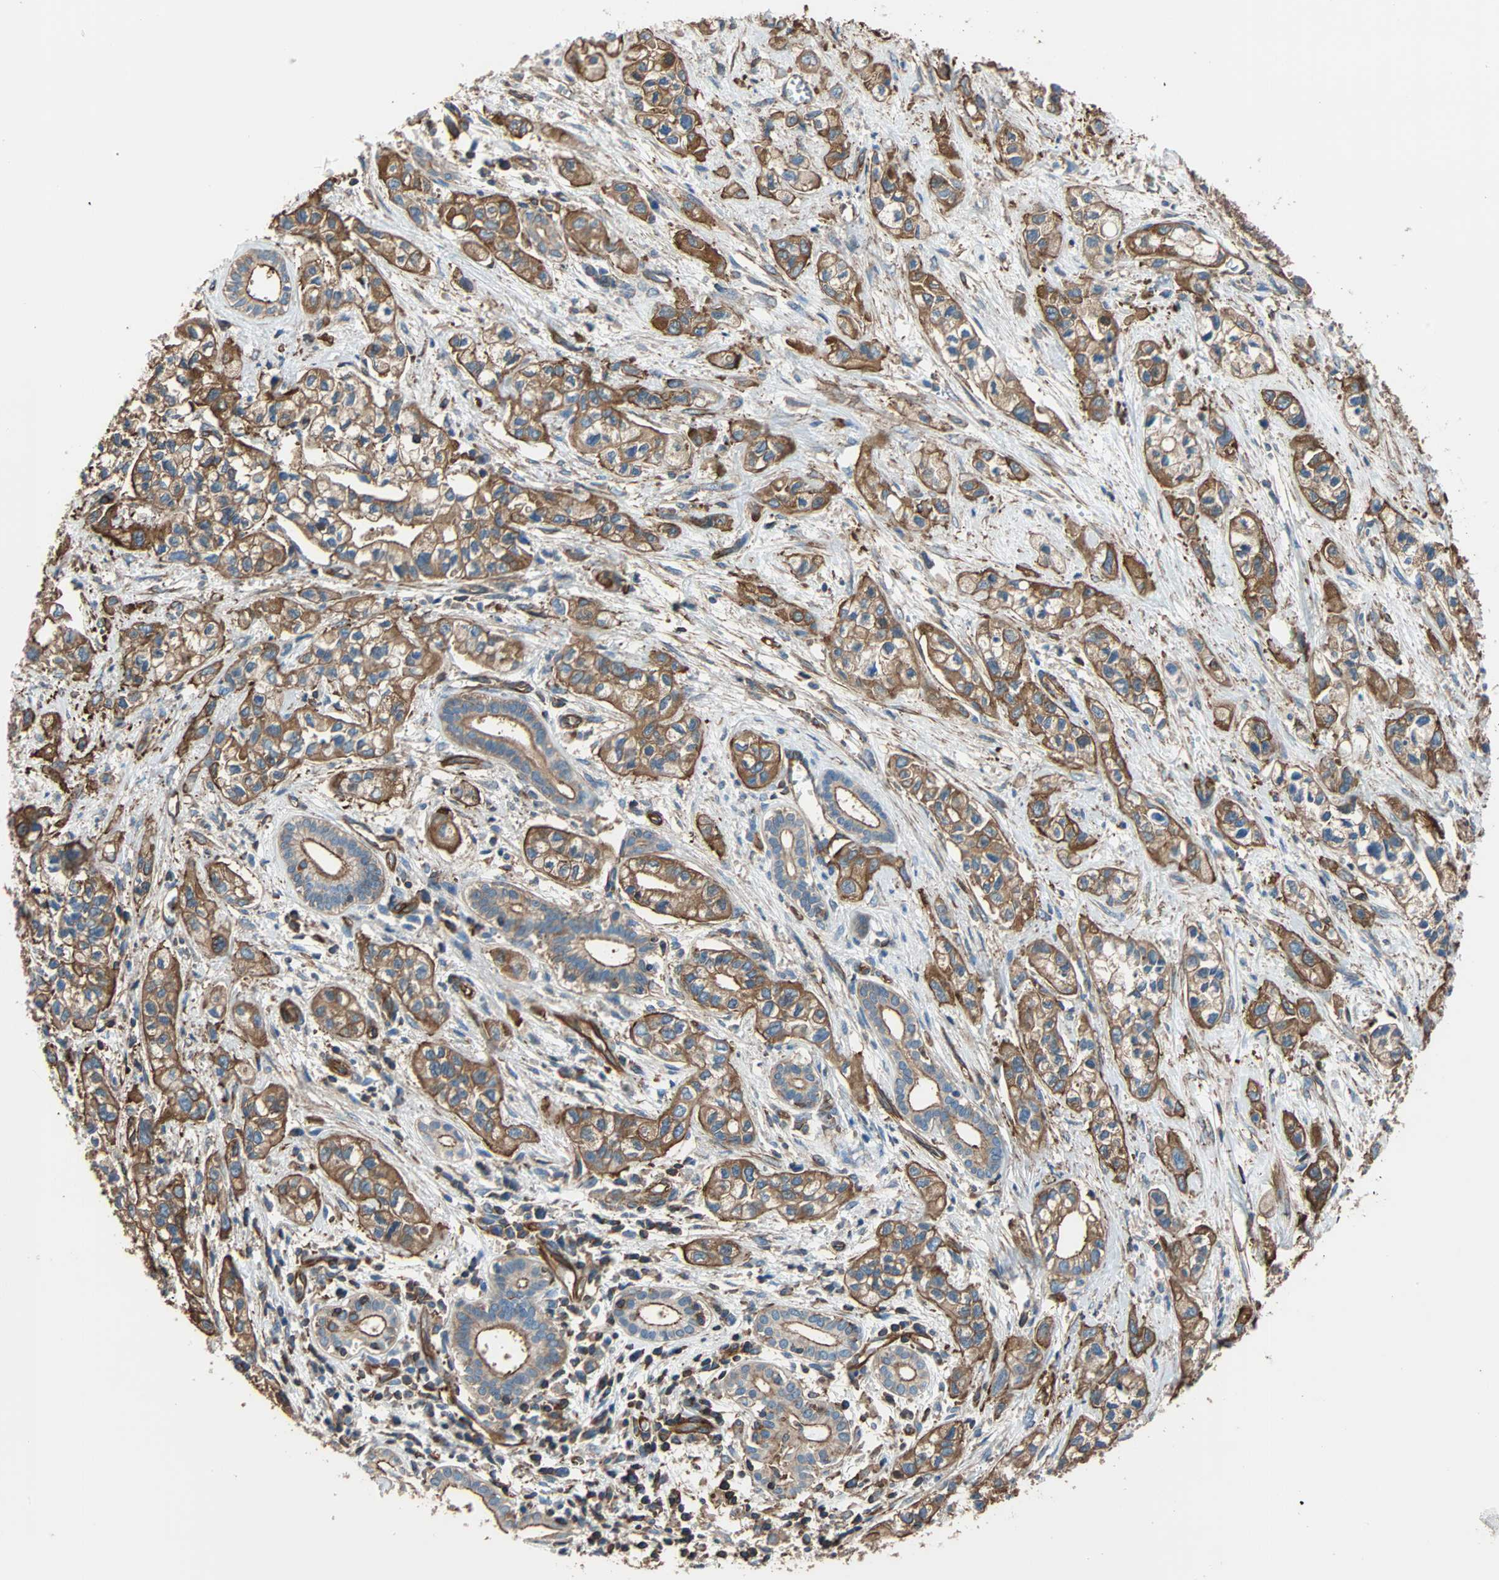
{"staining": {"intensity": "moderate", "quantity": ">75%", "location": "cytoplasmic/membranous"}, "tissue": "pancreatic cancer", "cell_type": "Tumor cells", "image_type": "cancer", "snomed": [{"axis": "morphology", "description": "Adenocarcinoma, NOS"}, {"axis": "topography", "description": "Pancreas"}], "caption": "Protein expression analysis of human pancreatic cancer reveals moderate cytoplasmic/membranous positivity in about >75% of tumor cells.", "gene": "GALNT10", "patient": {"sex": "male", "age": 74}}